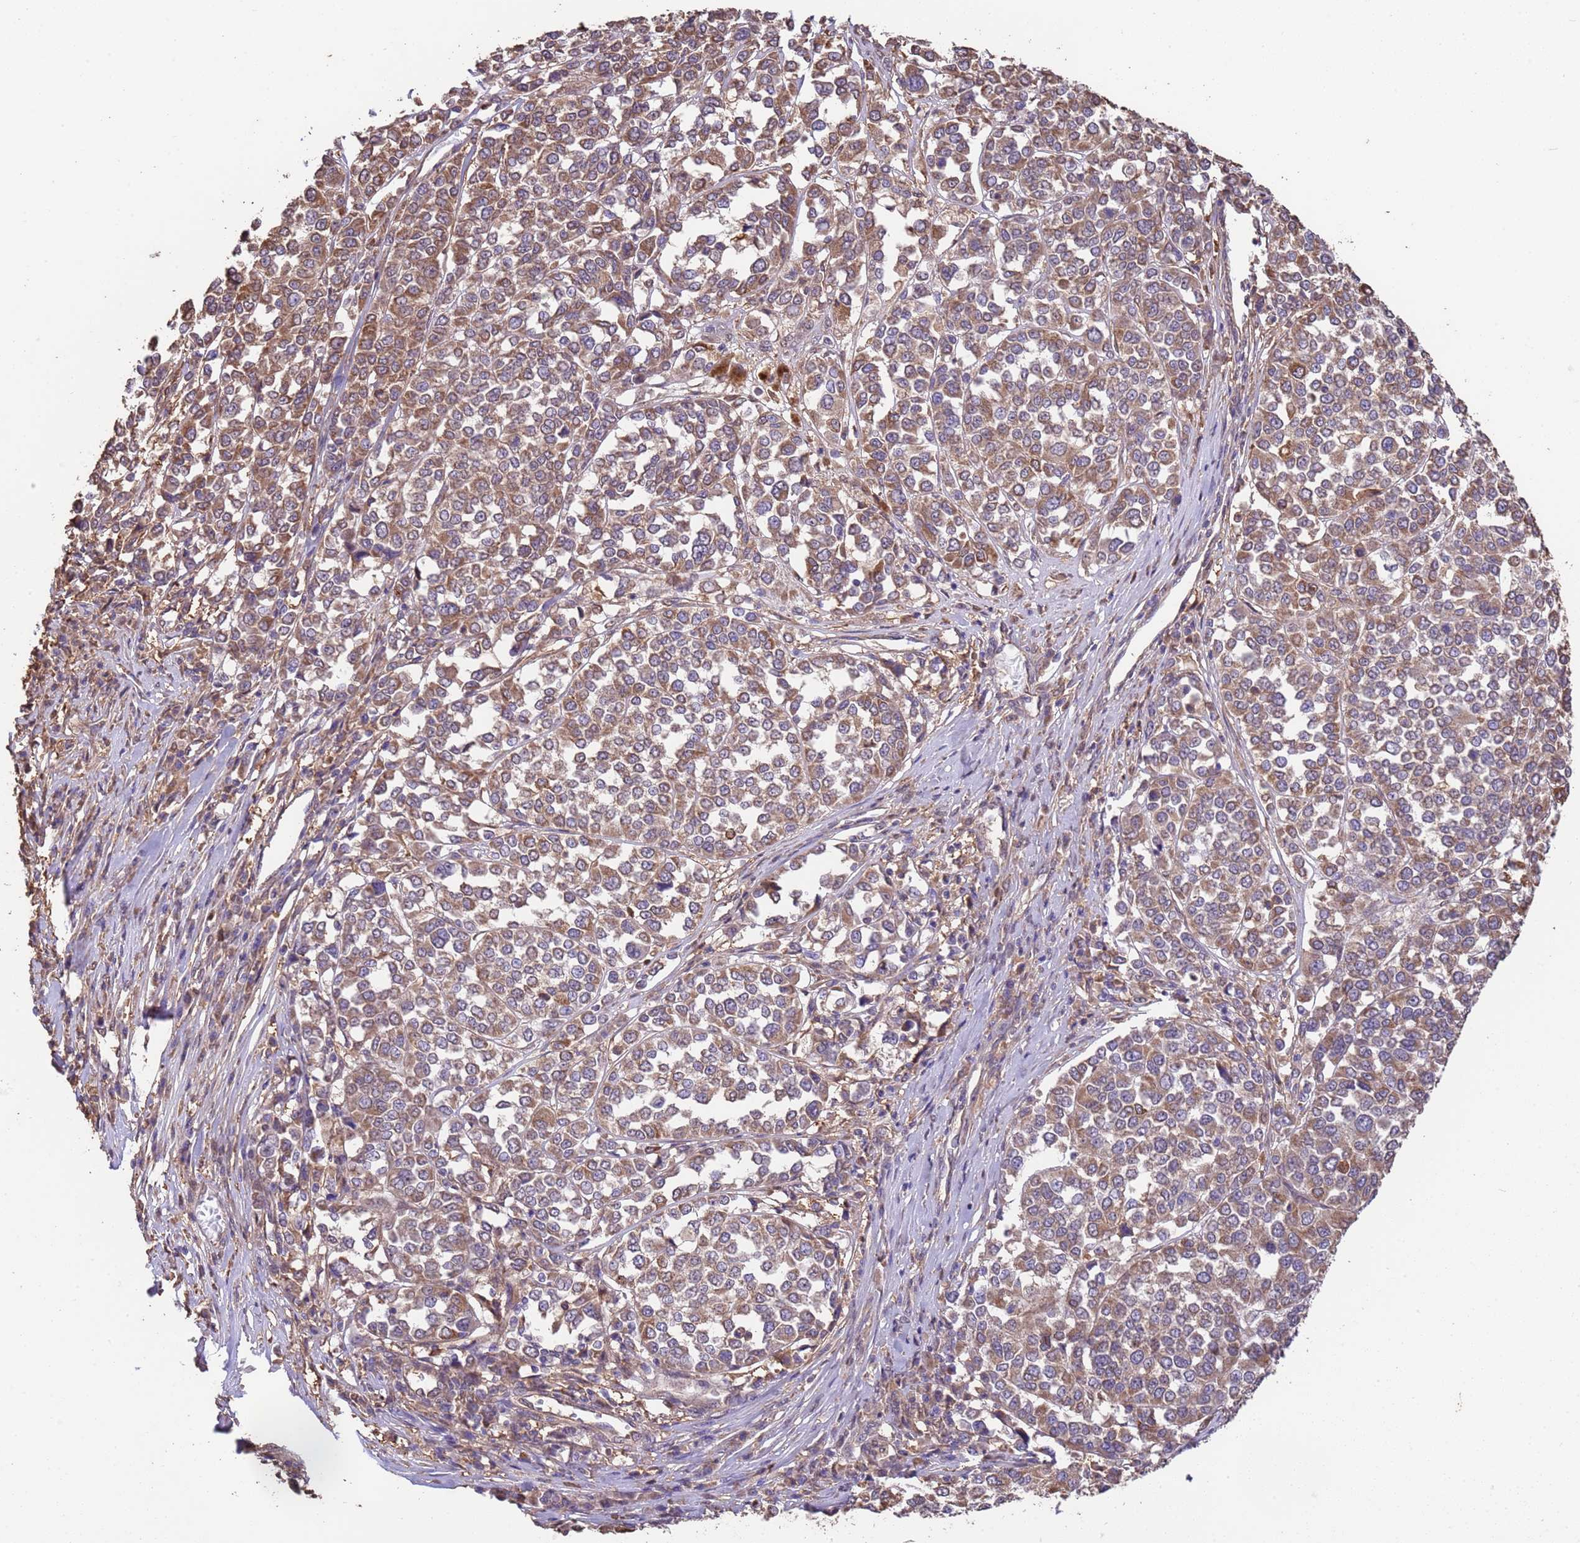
{"staining": {"intensity": "moderate", "quantity": ">75%", "location": "cytoplasmic/membranous"}, "tissue": "melanoma", "cell_type": "Tumor cells", "image_type": "cancer", "snomed": [{"axis": "morphology", "description": "Malignant melanoma, Metastatic site"}, {"axis": "topography", "description": "Lymph node"}], "caption": "Malignant melanoma (metastatic site) was stained to show a protein in brown. There is medium levels of moderate cytoplasmic/membranous staining in about >75% of tumor cells.", "gene": "NPHP1", "patient": {"sex": "male", "age": 44}}